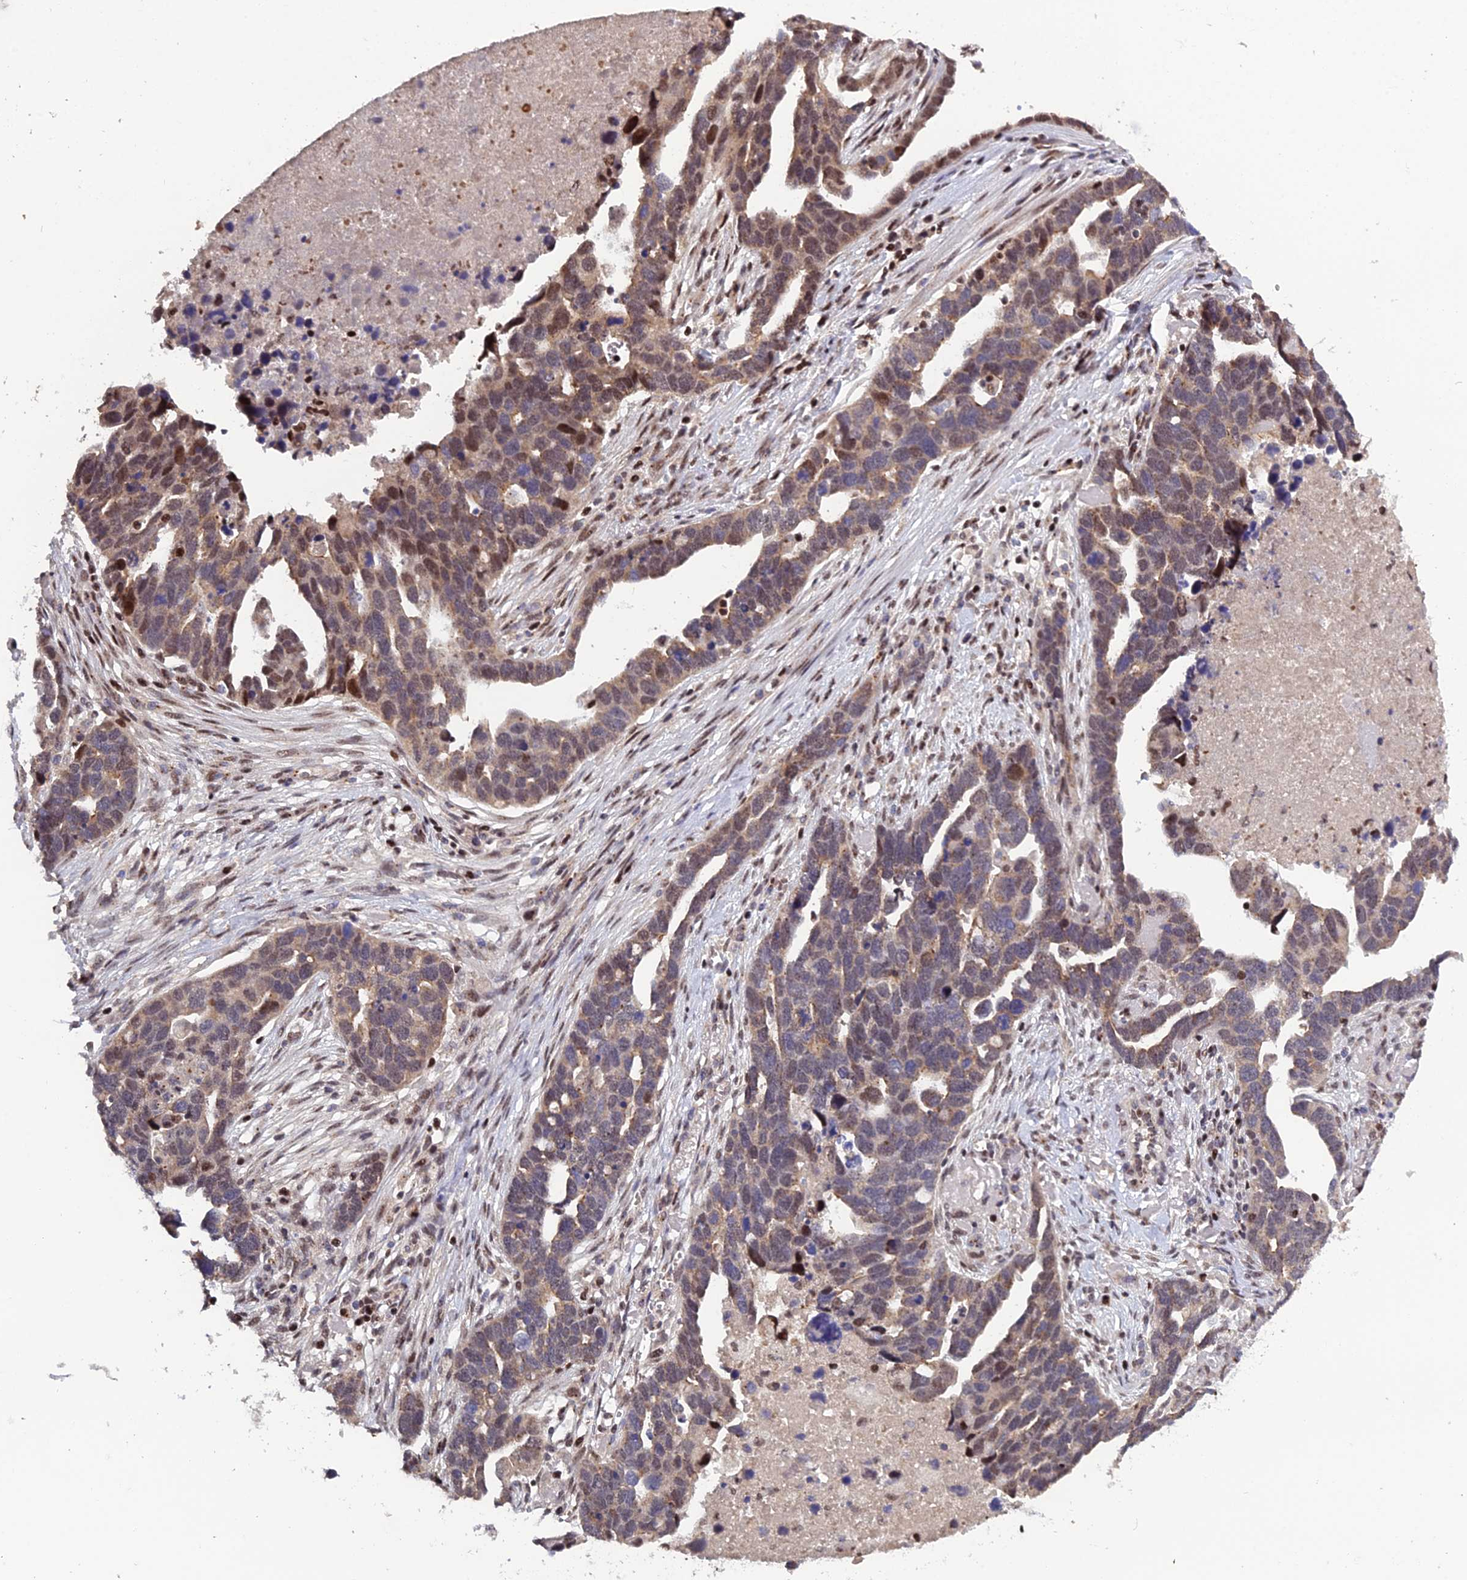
{"staining": {"intensity": "moderate", "quantity": "<25%", "location": "nuclear"}, "tissue": "ovarian cancer", "cell_type": "Tumor cells", "image_type": "cancer", "snomed": [{"axis": "morphology", "description": "Cystadenocarcinoma, serous, NOS"}, {"axis": "topography", "description": "Ovary"}], "caption": "IHC of serous cystadenocarcinoma (ovarian) displays low levels of moderate nuclear expression in about <25% of tumor cells. (Brightfield microscopy of DAB IHC at high magnification).", "gene": "ARL2", "patient": {"sex": "female", "age": 54}}